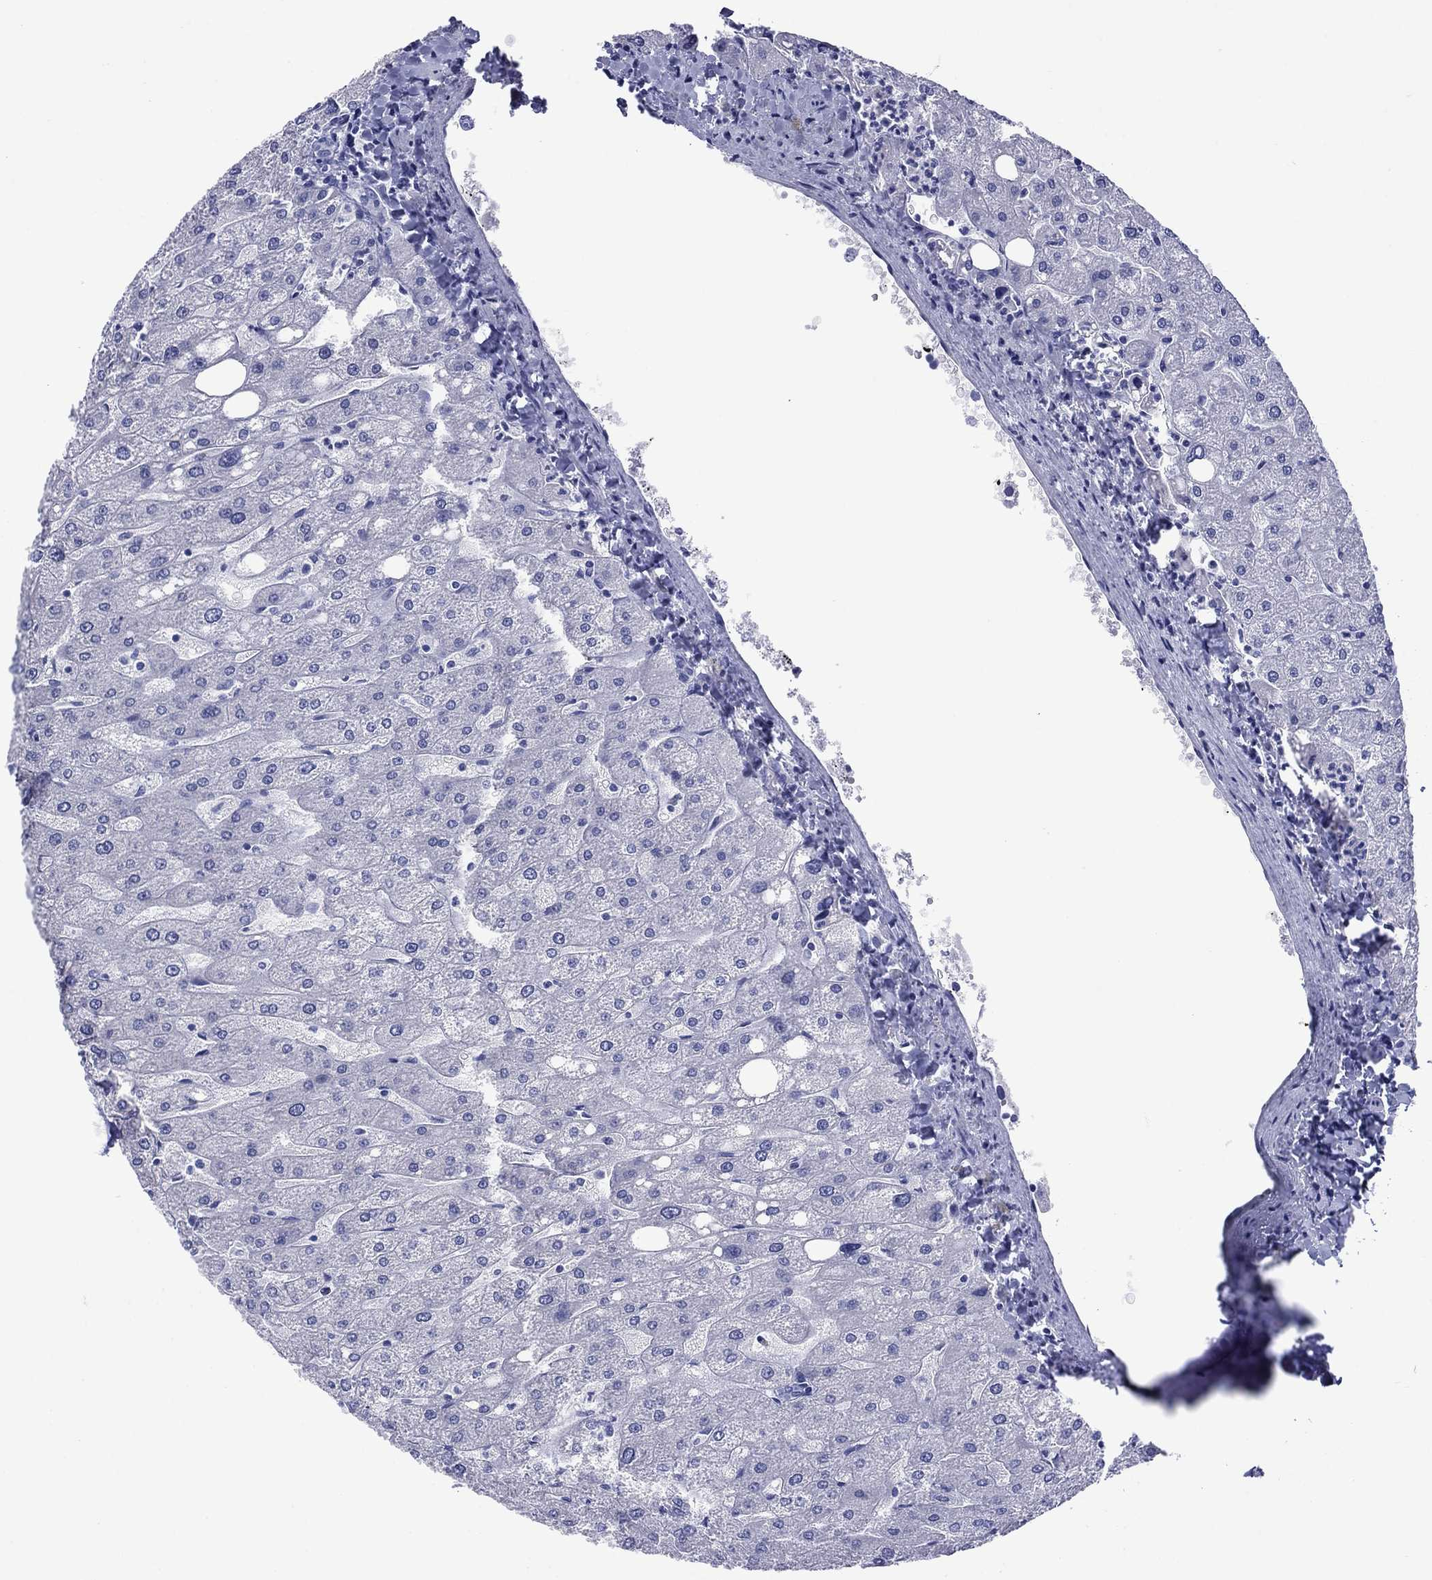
{"staining": {"intensity": "negative", "quantity": "none", "location": "none"}, "tissue": "liver", "cell_type": "Cholangiocytes", "image_type": "normal", "snomed": [{"axis": "morphology", "description": "Normal tissue, NOS"}, {"axis": "topography", "description": "Liver"}], "caption": "High magnification brightfield microscopy of normal liver stained with DAB (brown) and counterstained with hematoxylin (blue): cholangiocytes show no significant expression. Brightfield microscopy of immunohistochemistry stained with DAB (brown) and hematoxylin (blue), captured at high magnification.", "gene": "GIP", "patient": {"sex": "male", "age": 67}}